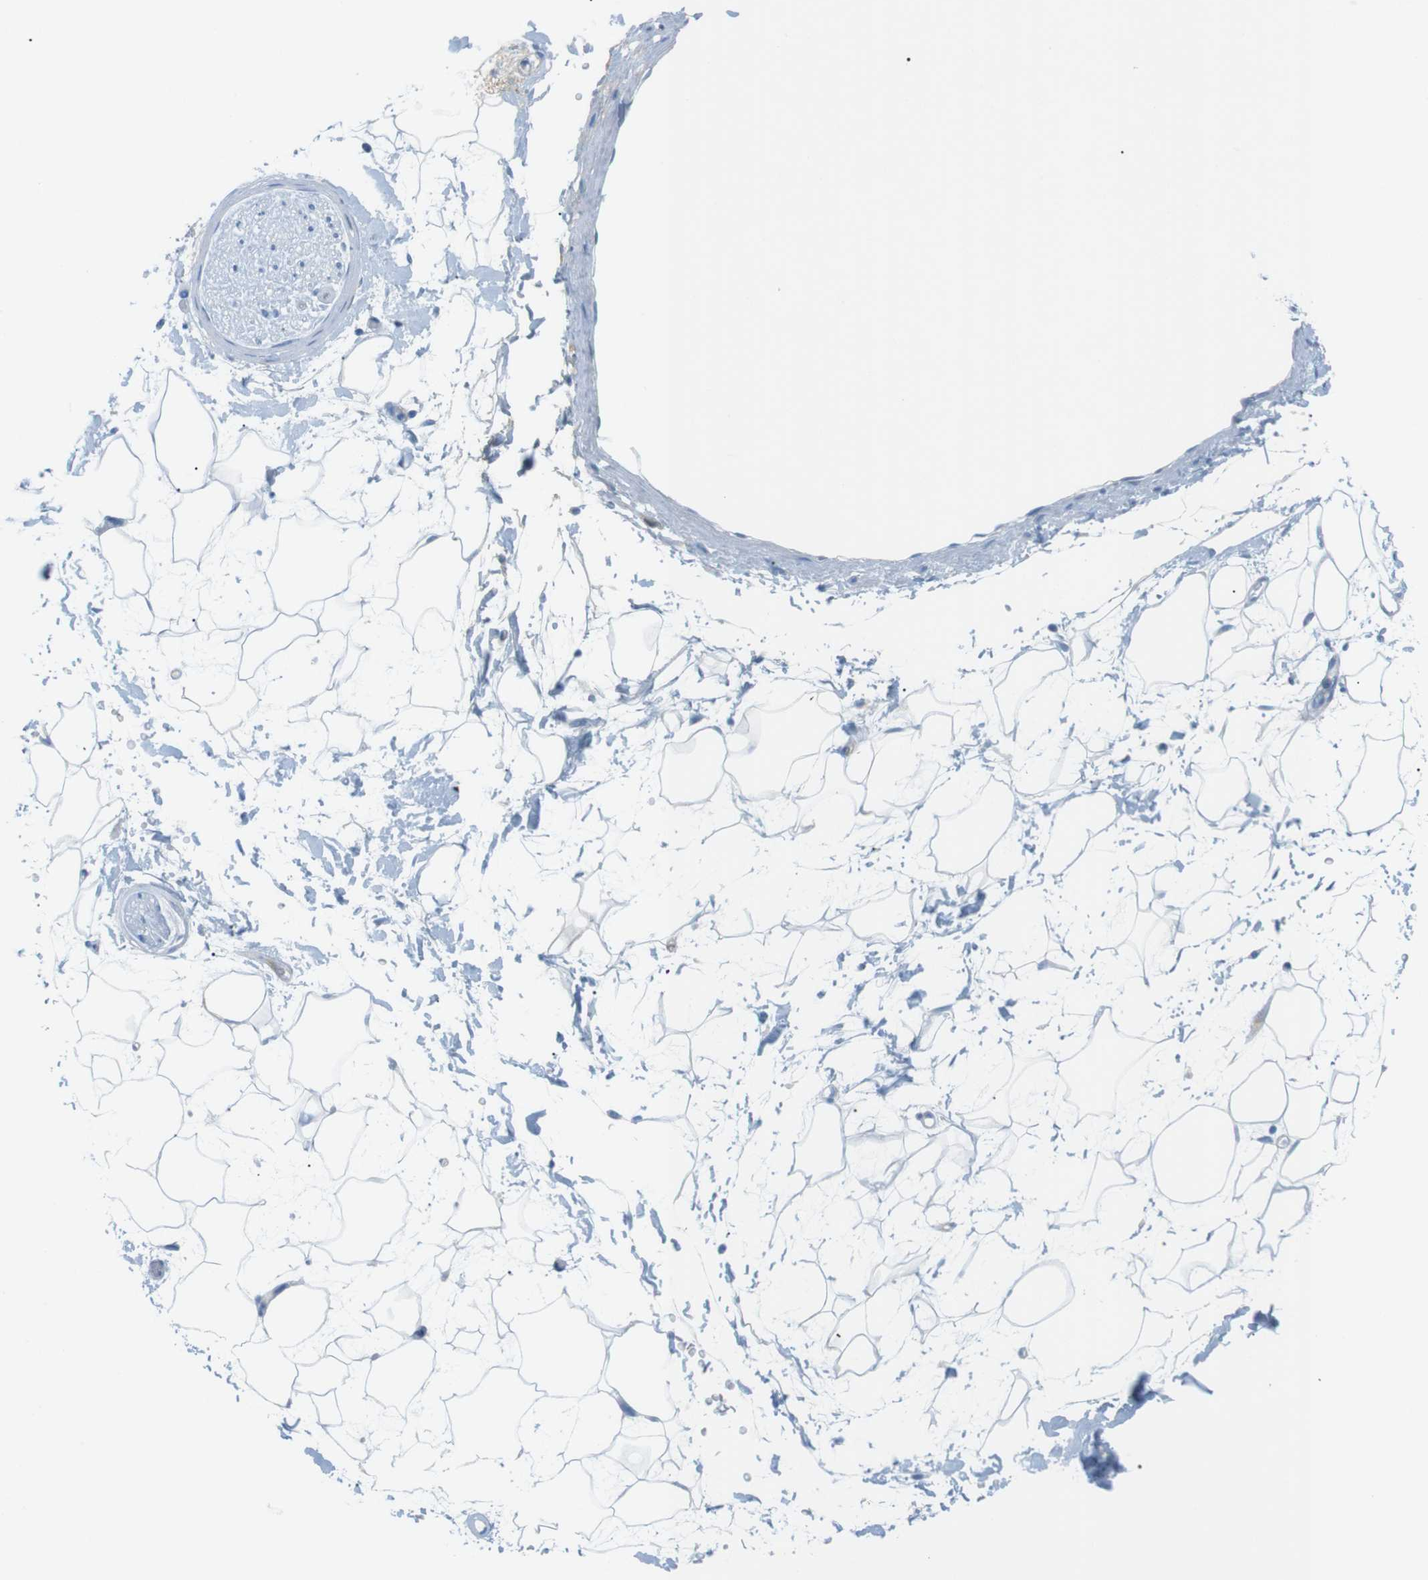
{"staining": {"intensity": "negative", "quantity": "none", "location": "none"}, "tissue": "adipose tissue", "cell_type": "Adipocytes", "image_type": "normal", "snomed": [{"axis": "morphology", "description": "Normal tissue, NOS"}, {"axis": "topography", "description": "Soft tissue"}], "caption": "Immunohistochemical staining of unremarkable human adipose tissue demonstrates no significant expression in adipocytes. (Stains: DAB immunohistochemistry with hematoxylin counter stain, Microscopy: brightfield microscopy at high magnification).", "gene": "AZGP1", "patient": {"sex": "male", "age": 72}}